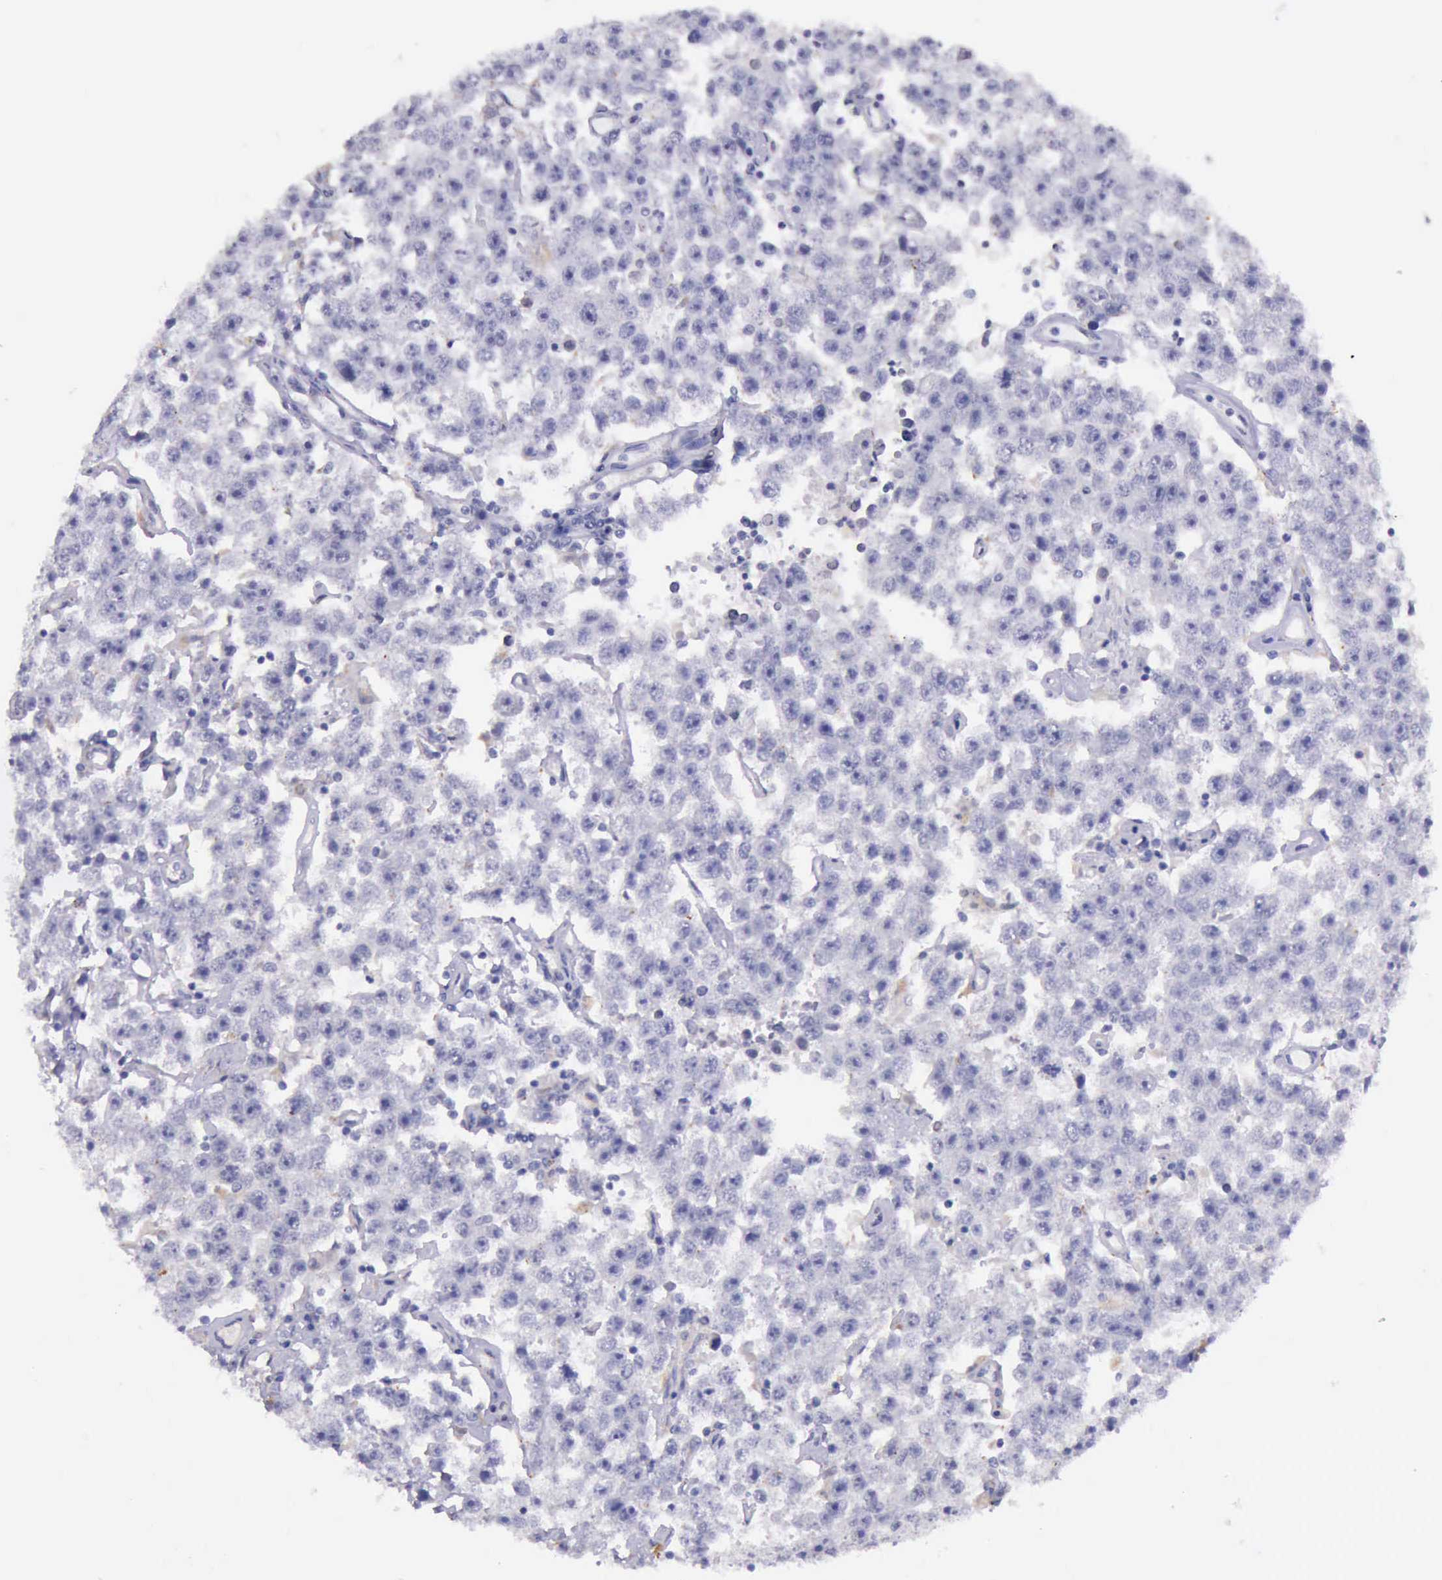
{"staining": {"intensity": "negative", "quantity": "none", "location": "none"}, "tissue": "testis cancer", "cell_type": "Tumor cells", "image_type": "cancer", "snomed": [{"axis": "morphology", "description": "Seminoma, NOS"}, {"axis": "topography", "description": "Testis"}], "caption": "DAB (3,3'-diaminobenzidine) immunohistochemical staining of human testis seminoma shows no significant staining in tumor cells.", "gene": "GLA", "patient": {"sex": "male", "age": 52}}